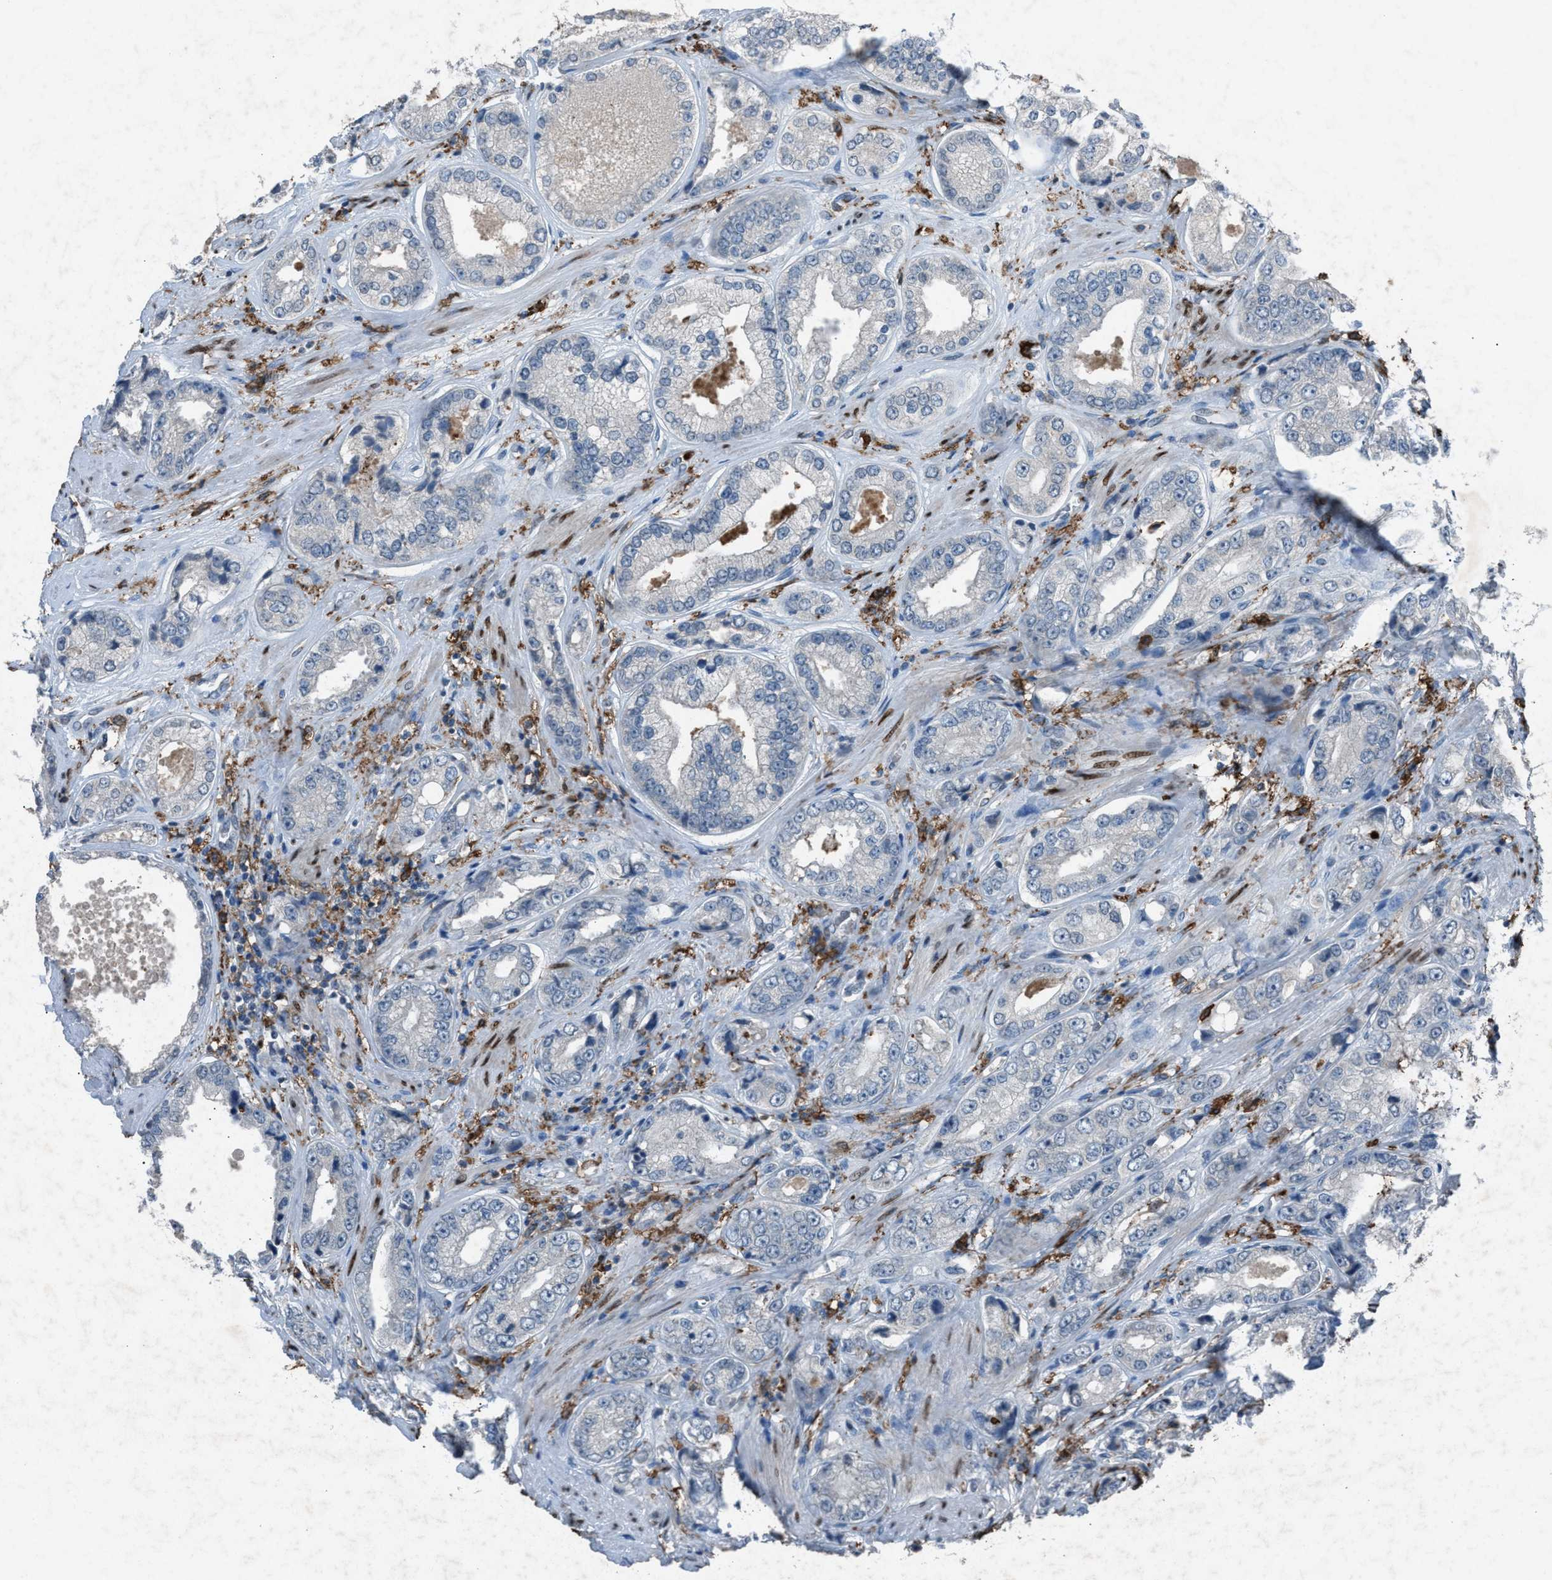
{"staining": {"intensity": "negative", "quantity": "none", "location": "none"}, "tissue": "prostate cancer", "cell_type": "Tumor cells", "image_type": "cancer", "snomed": [{"axis": "morphology", "description": "Adenocarcinoma, High grade"}, {"axis": "topography", "description": "Prostate"}], "caption": "Micrograph shows no significant protein expression in tumor cells of adenocarcinoma (high-grade) (prostate).", "gene": "FCER1G", "patient": {"sex": "male", "age": 61}}